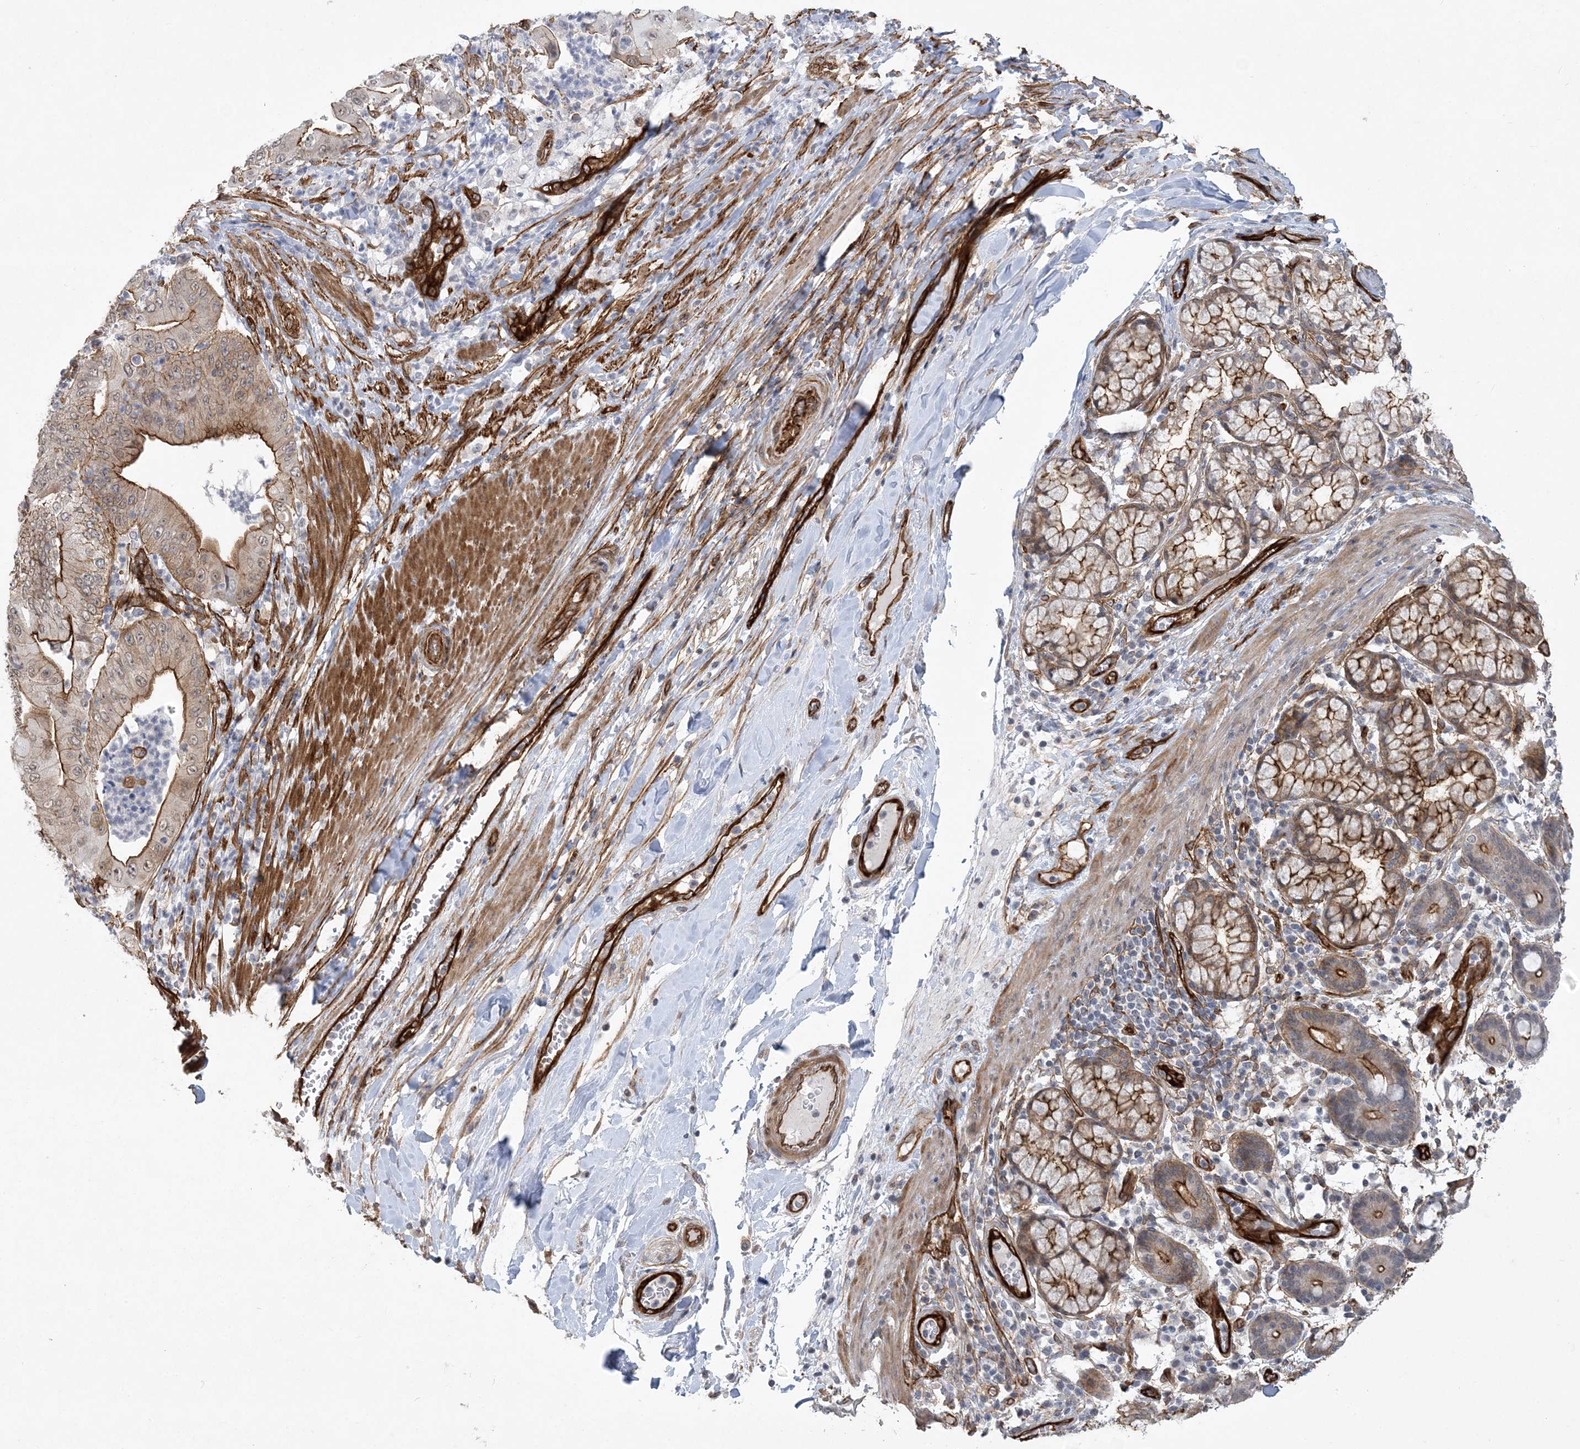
{"staining": {"intensity": "moderate", "quantity": ">75%", "location": "cytoplasmic/membranous"}, "tissue": "pancreatic cancer", "cell_type": "Tumor cells", "image_type": "cancer", "snomed": [{"axis": "morphology", "description": "Adenocarcinoma, NOS"}, {"axis": "topography", "description": "Pancreas"}], "caption": "The histopathology image displays staining of pancreatic adenocarcinoma, revealing moderate cytoplasmic/membranous protein positivity (brown color) within tumor cells.", "gene": "RAI14", "patient": {"sex": "female", "age": 77}}